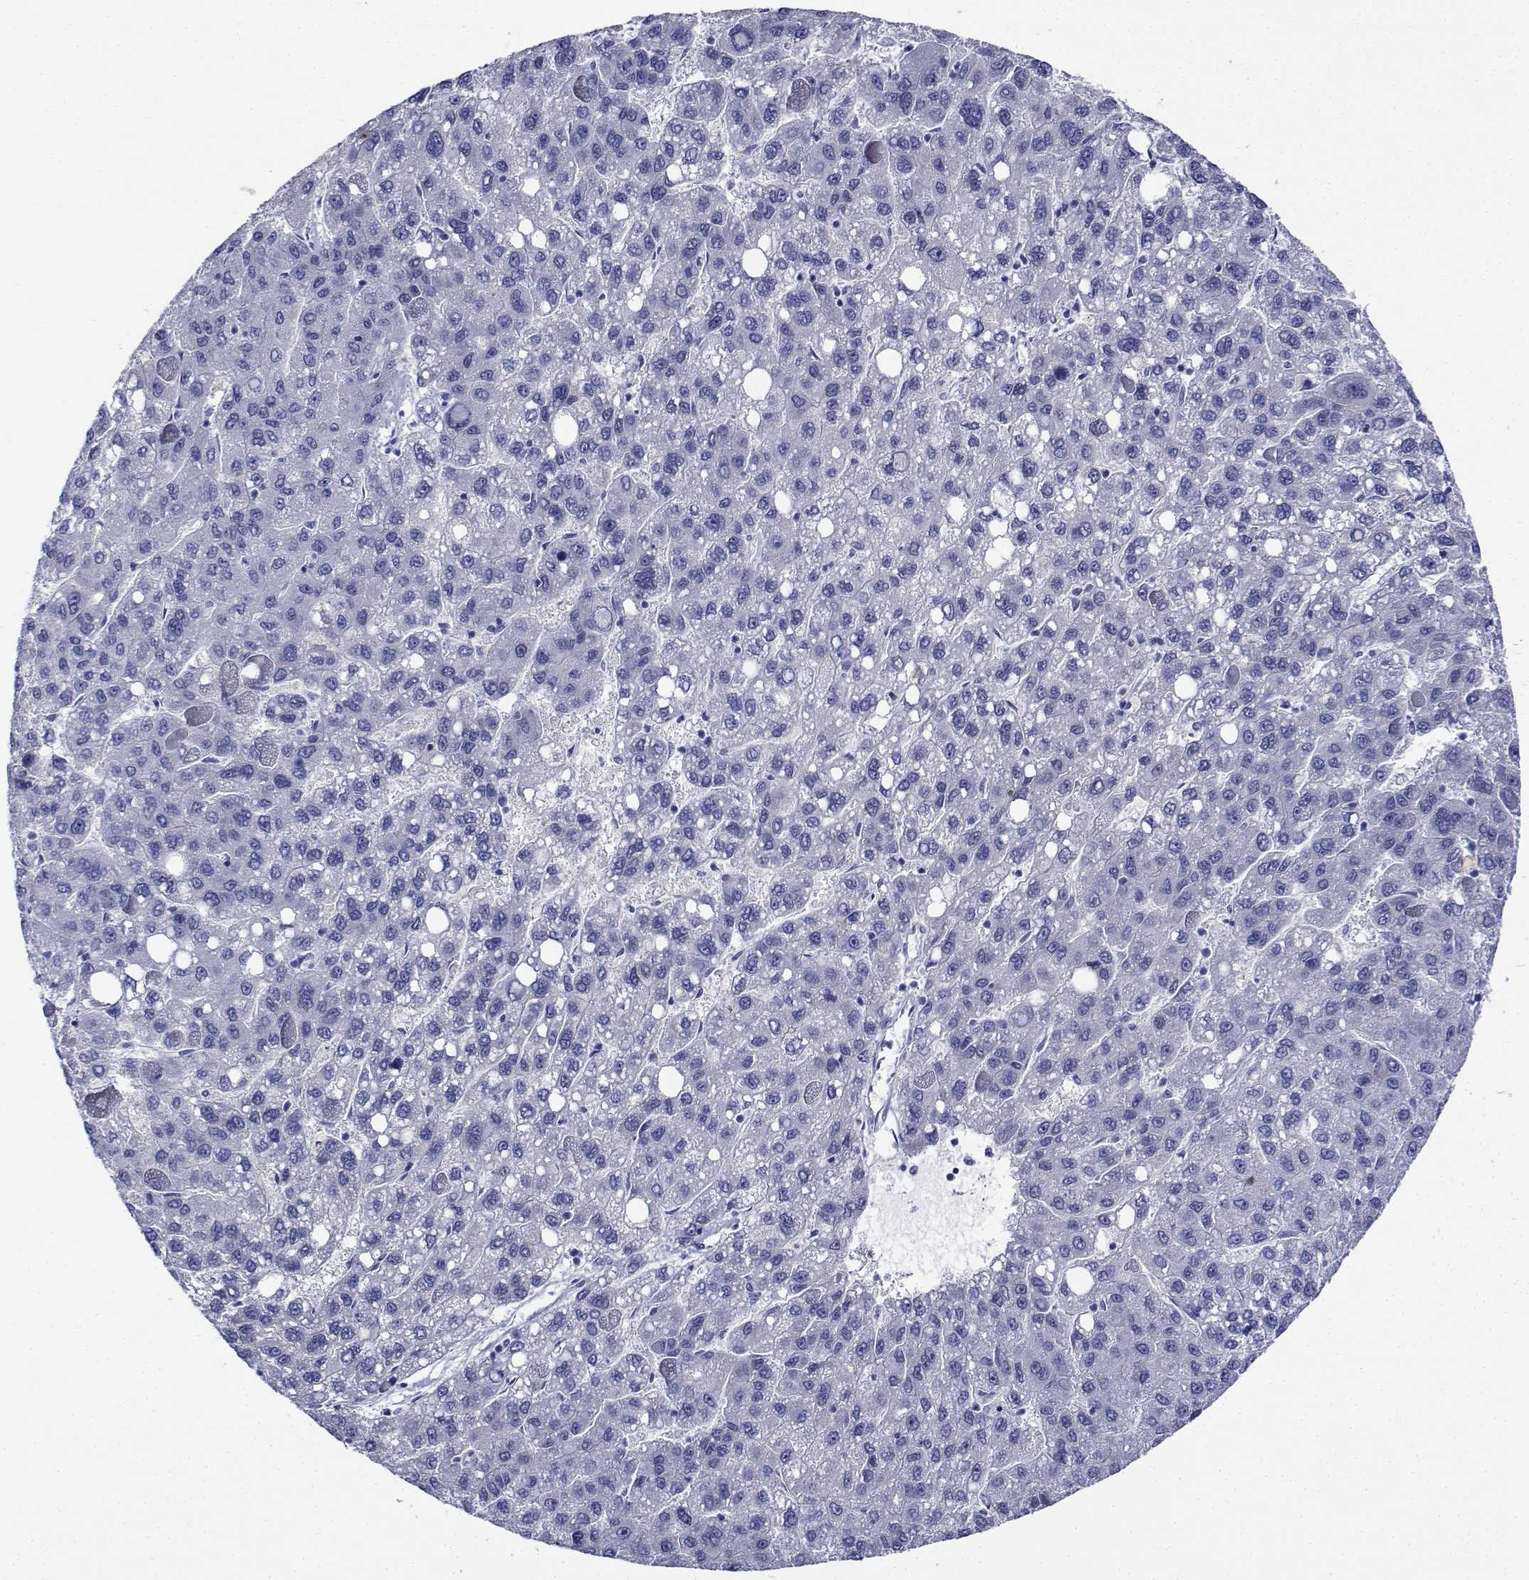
{"staining": {"intensity": "negative", "quantity": "none", "location": "none"}, "tissue": "liver cancer", "cell_type": "Tumor cells", "image_type": "cancer", "snomed": [{"axis": "morphology", "description": "Carcinoma, Hepatocellular, NOS"}, {"axis": "topography", "description": "Liver"}], "caption": "Immunohistochemical staining of human liver cancer (hepatocellular carcinoma) exhibits no significant staining in tumor cells.", "gene": "PLXNA4", "patient": {"sex": "female", "age": 82}}